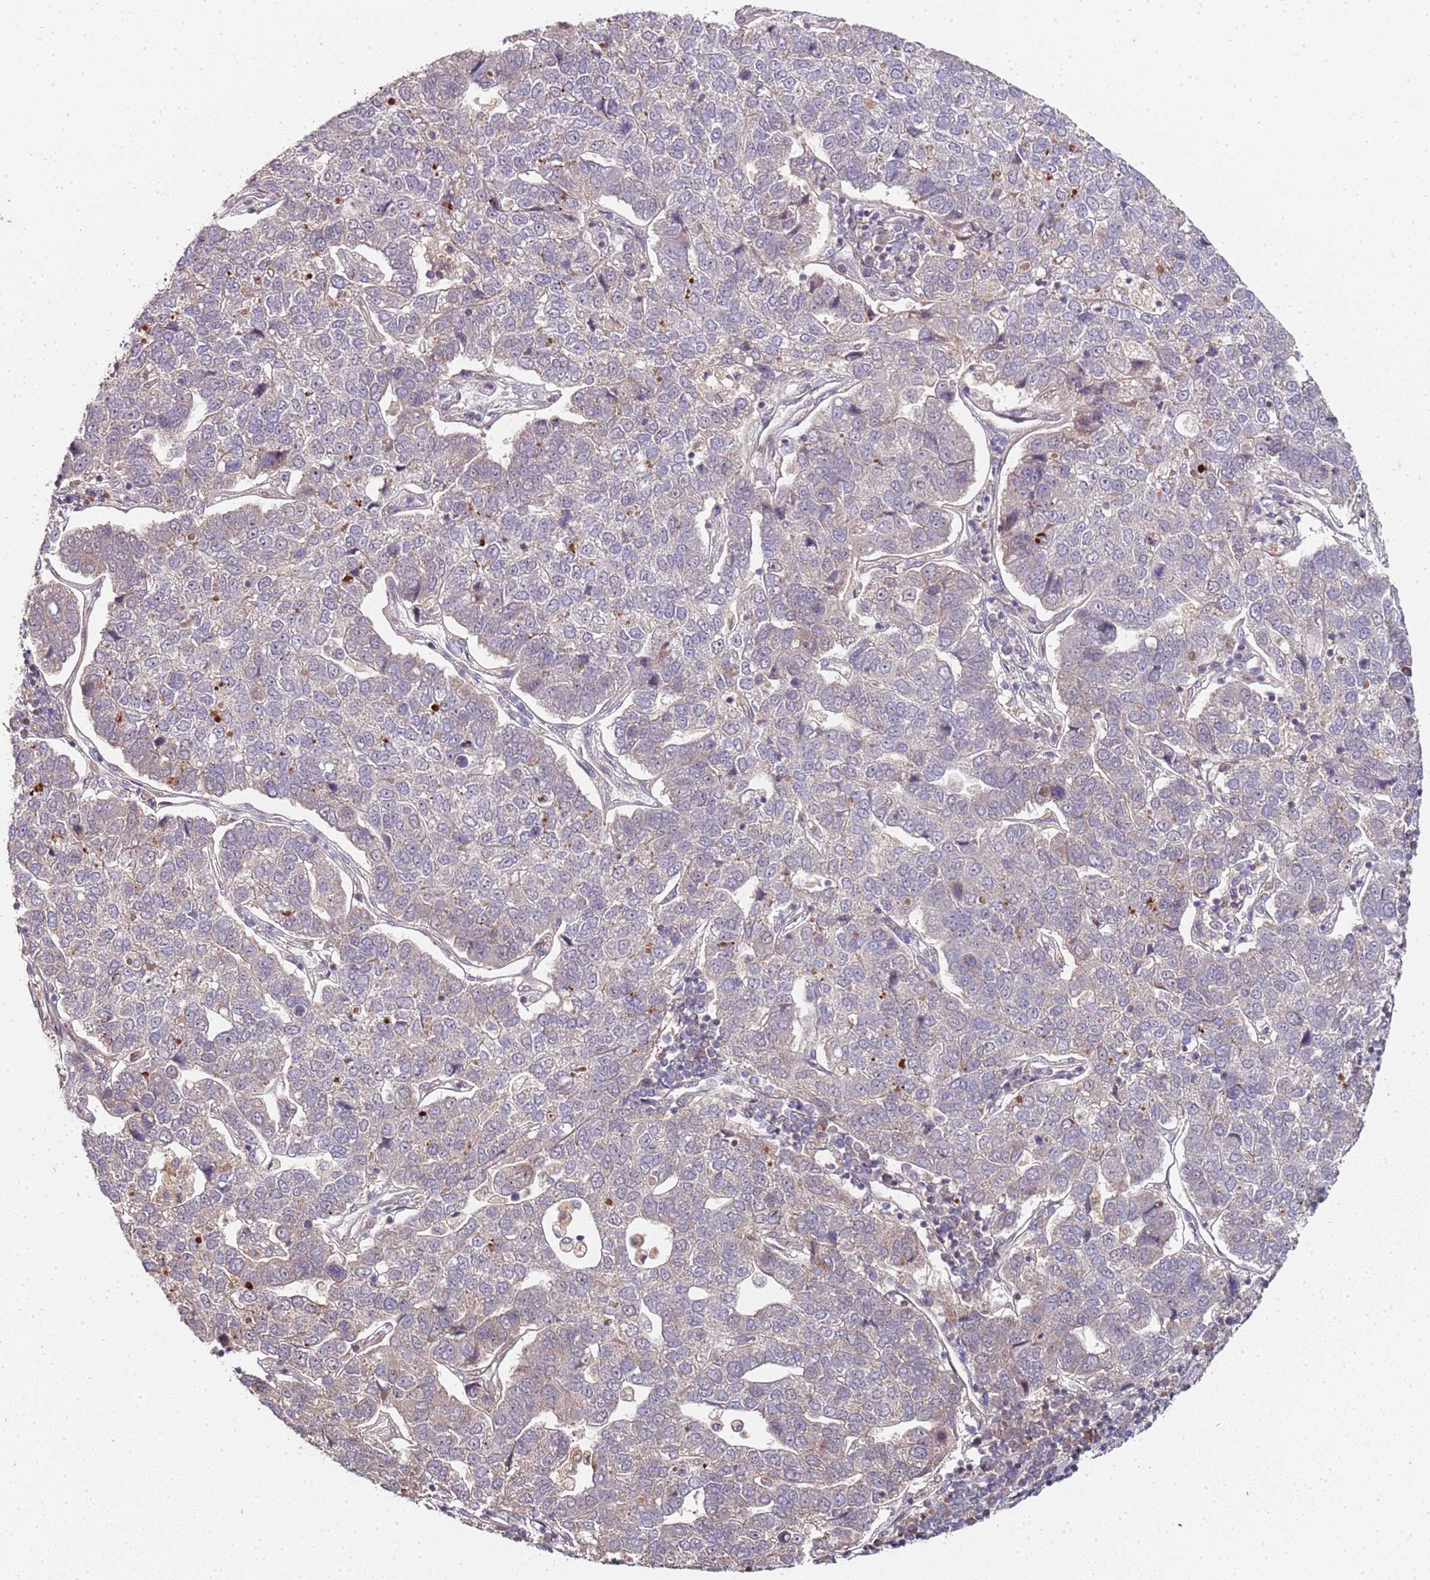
{"staining": {"intensity": "weak", "quantity": "<25%", "location": "cytoplasmic/membranous"}, "tissue": "pancreatic cancer", "cell_type": "Tumor cells", "image_type": "cancer", "snomed": [{"axis": "morphology", "description": "Adenocarcinoma, NOS"}, {"axis": "topography", "description": "Pancreas"}], "caption": "Protein analysis of adenocarcinoma (pancreatic) exhibits no significant expression in tumor cells. (DAB immunohistochemistry (IHC) visualized using brightfield microscopy, high magnification).", "gene": "EDC3", "patient": {"sex": "female", "age": 61}}